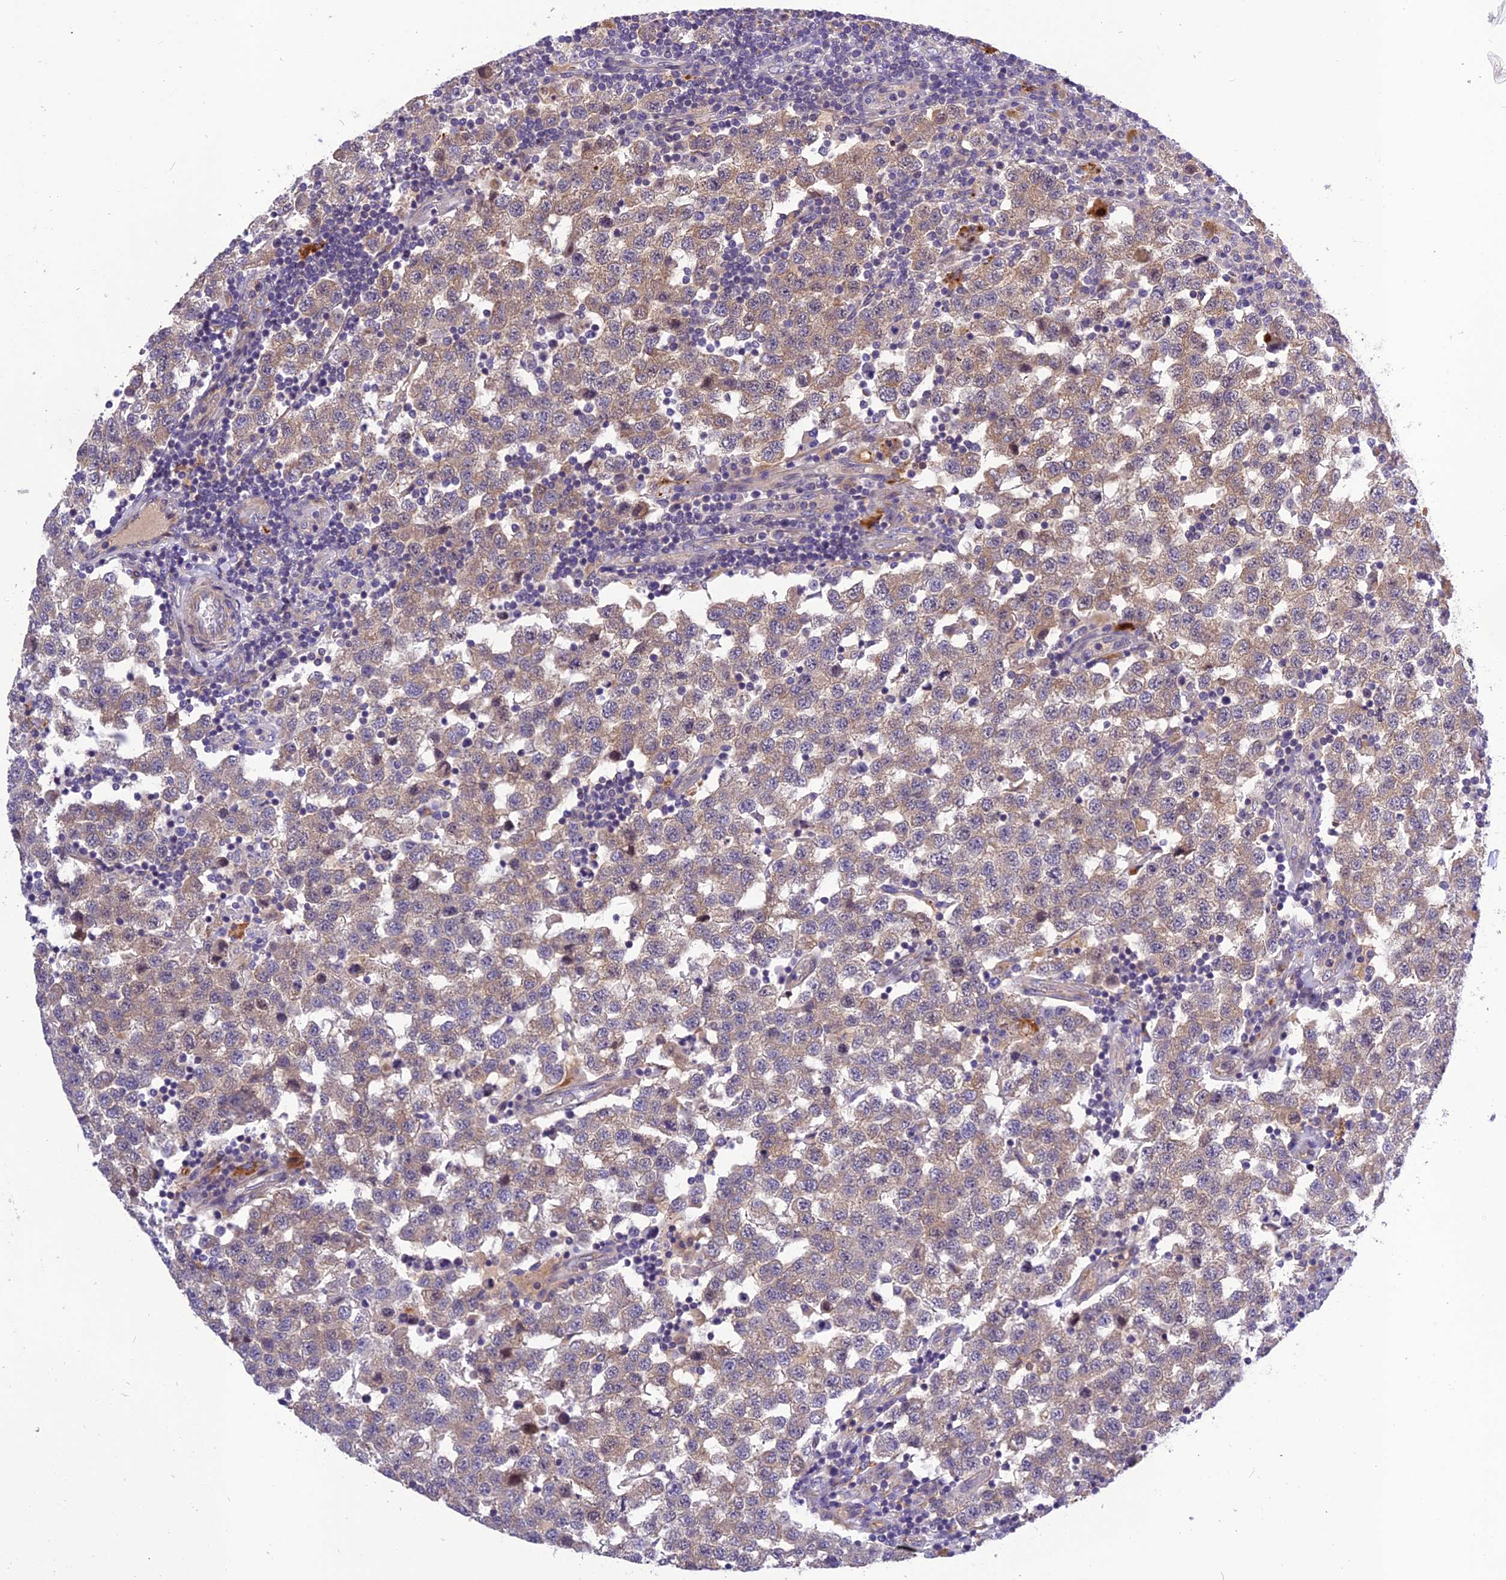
{"staining": {"intensity": "moderate", "quantity": "25%-75%", "location": "cytoplasmic/membranous"}, "tissue": "testis cancer", "cell_type": "Tumor cells", "image_type": "cancer", "snomed": [{"axis": "morphology", "description": "Seminoma, NOS"}, {"axis": "topography", "description": "Testis"}], "caption": "Brown immunohistochemical staining in human seminoma (testis) reveals moderate cytoplasmic/membranous positivity in approximately 25%-75% of tumor cells. Ihc stains the protein of interest in brown and the nuclei are stained blue.", "gene": "FNIP2", "patient": {"sex": "male", "age": 34}}